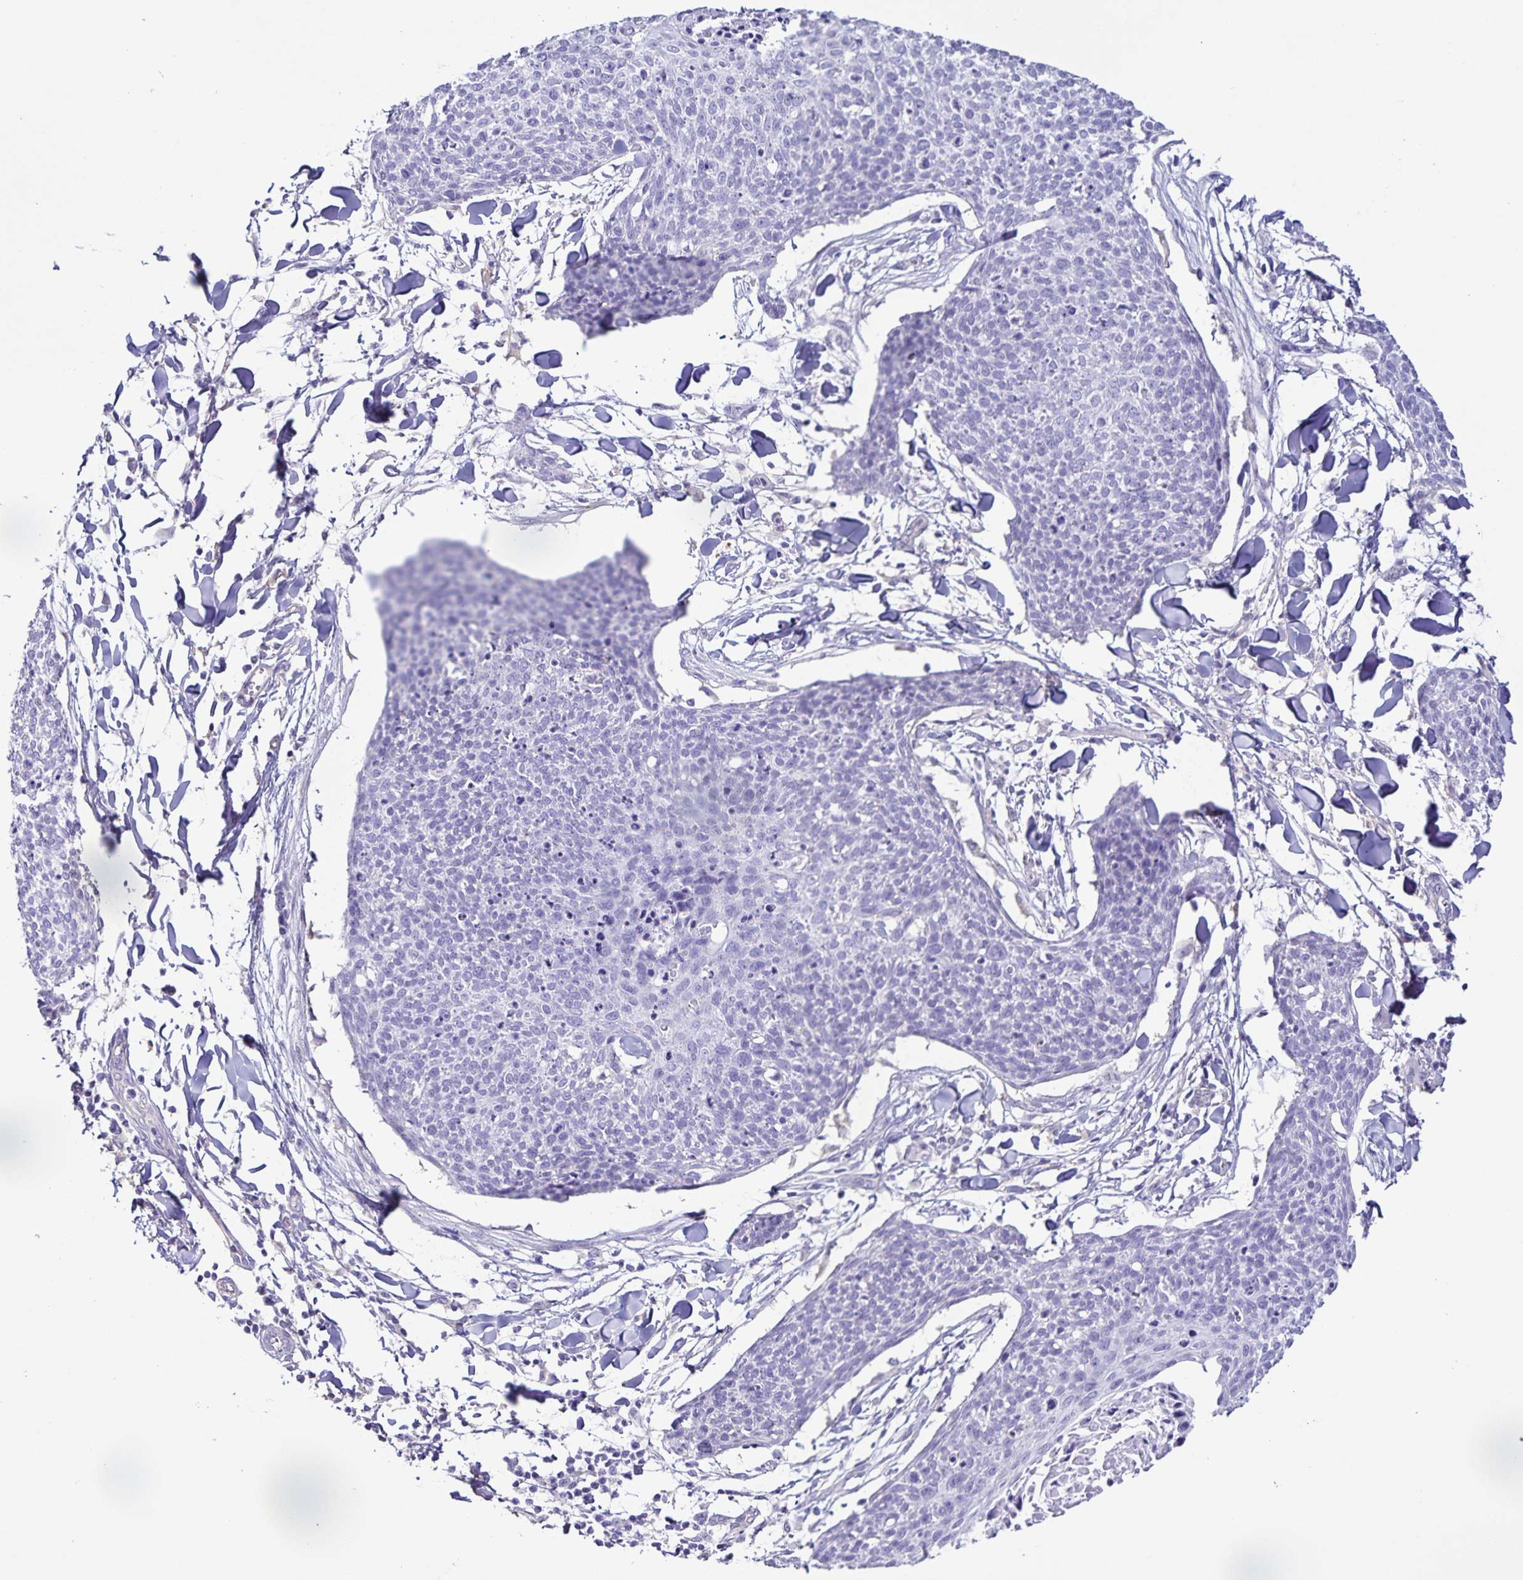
{"staining": {"intensity": "negative", "quantity": "none", "location": "none"}, "tissue": "skin cancer", "cell_type": "Tumor cells", "image_type": "cancer", "snomed": [{"axis": "morphology", "description": "Squamous cell carcinoma, NOS"}, {"axis": "topography", "description": "Skin"}, {"axis": "topography", "description": "Vulva"}], "caption": "Immunohistochemistry (IHC) histopathology image of neoplastic tissue: human skin cancer stained with DAB (3,3'-diaminobenzidine) exhibits no significant protein expression in tumor cells. The staining was performed using DAB (3,3'-diaminobenzidine) to visualize the protein expression in brown, while the nuclei were stained in blue with hematoxylin (Magnification: 20x).", "gene": "BOLL", "patient": {"sex": "female", "age": 75}}